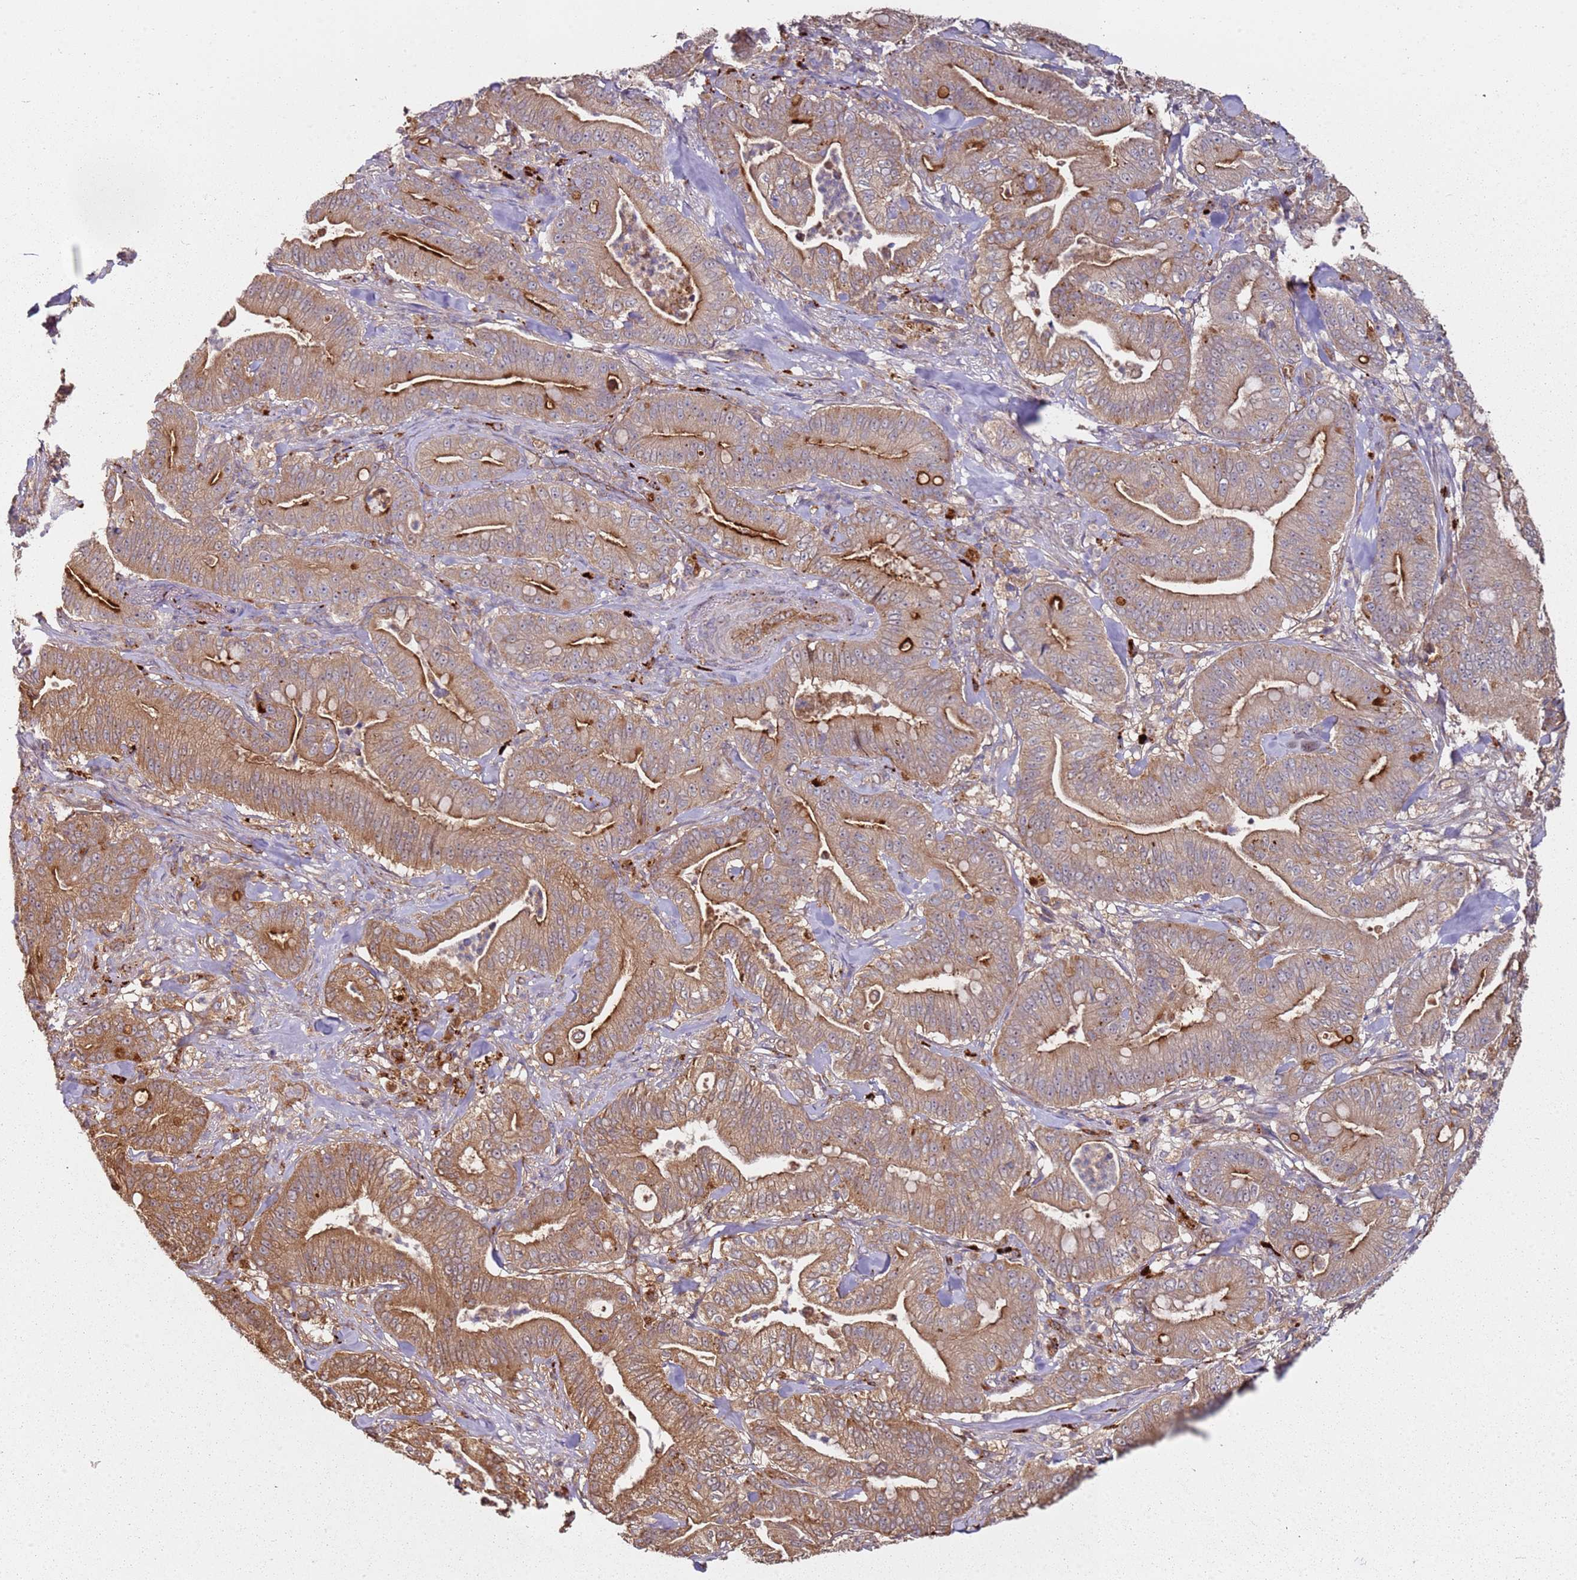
{"staining": {"intensity": "moderate", "quantity": ">75%", "location": "cytoplasmic/membranous"}, "tissue": "pancreatic cancer", "cell_type": "Tumor cells", "image_type": "cancer", "snomed": [{"axis": "morphology", "description": "Adenocarcinoma, NOS"}, {"axis": "topography", "description": "Pancreas"}], "caption": "Moderate cytoplasmic/membranous staining is identified in approximately >75% of tumor cells in pancreatic cancer.", "gene": "SCGB2B2", "patient": {"sex": "male", "age": 71}}